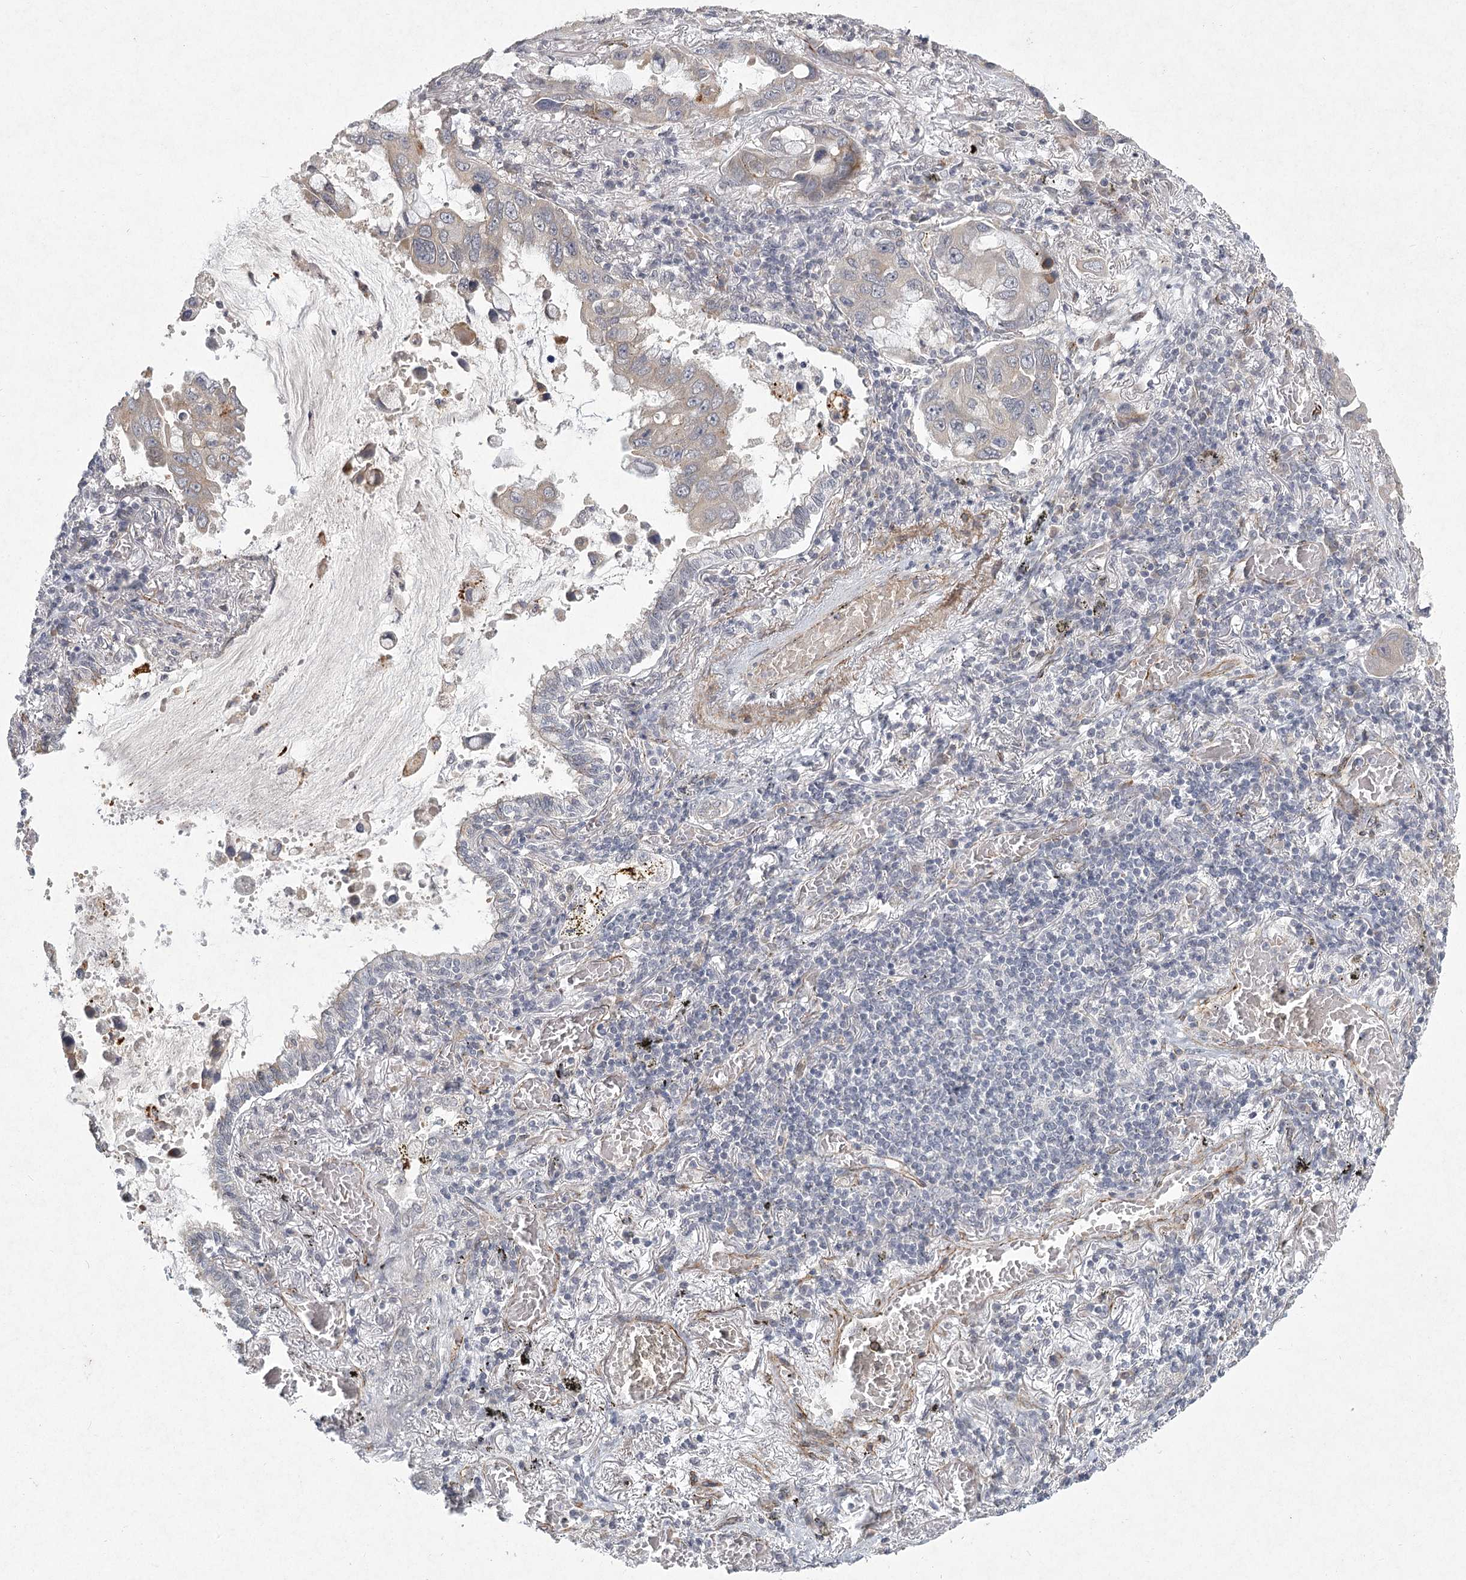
{"staining": {"intensity": "weak", "quantity": "<25%", "location": "cytoplasmic/membranous"}, "tissue": "lung cancer", "cell_type": "Tumor cells", "image_type": "cancer", "snomed": [{"axis": "morphology", "description": "Adenocarcinoma, NOS"}, {"axis": "topography", "description": "Lung"}], "caption": "This image is of lung cancer (adenocarcinoma) stained with immunohistochemistry to label a protein in brown with the nuclei are counter-stained blue. There is no expression in tumor cells.", "gene": "MEPE", "patient": {"sex": "male", "age": 64}}